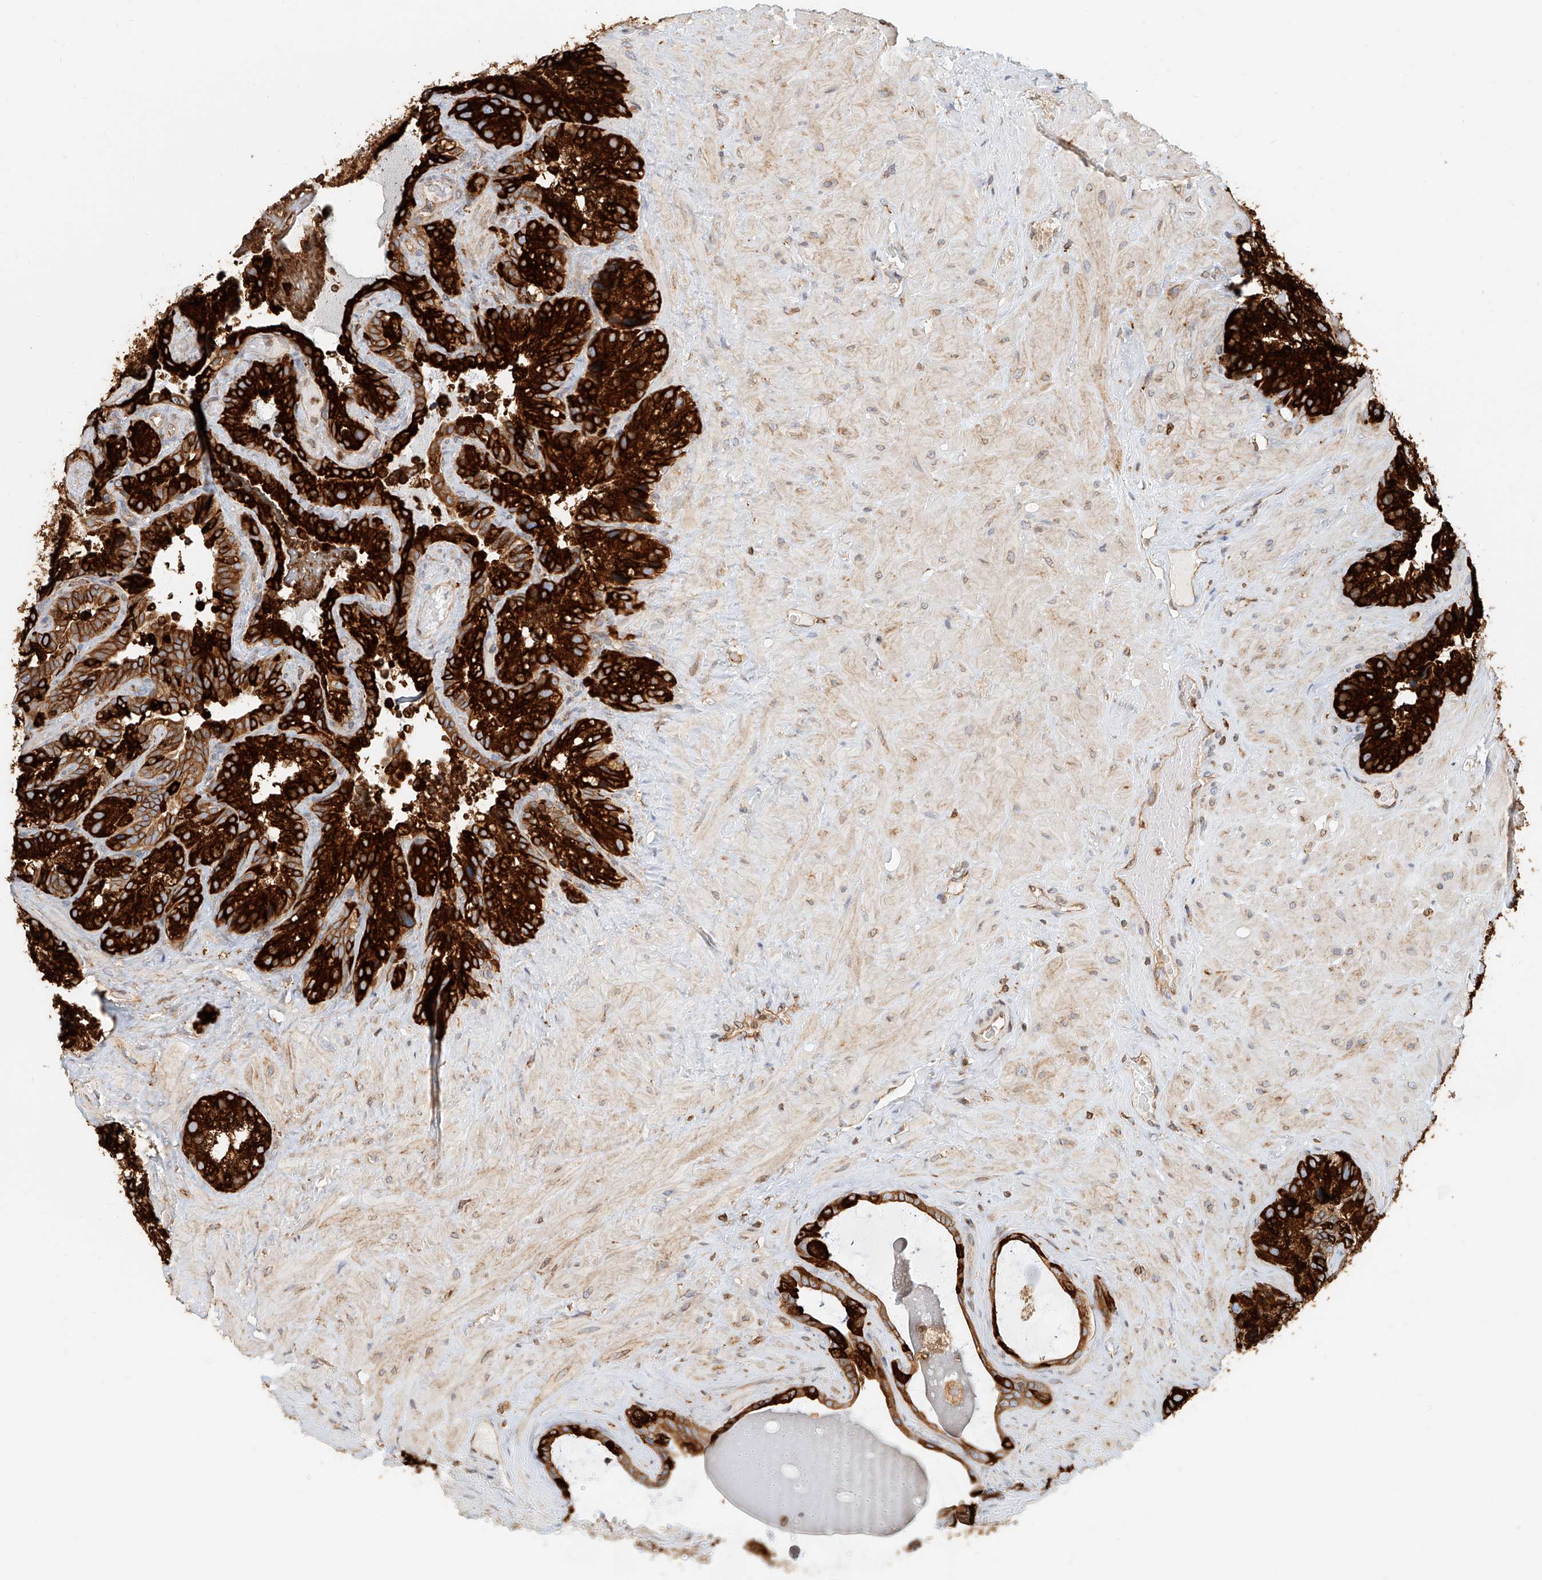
{"staining": {"intensity": "strong", "quantity": ">75%", "location": "cytoplasmic/membranous"}, "tissue": "seminal vesicle", "cell_type": "Glandular cells", "image_type": "normal", "snomed": [{"axis": "morphology", "description": "Normal tissue, NOS"}, {"axis": "topography", "description": "Prostate"}, {"axis": "topography", "description": "Seminal veicle"}], "caption": "This photomicrograph demonstrates immunohistochemistry staining of normal human seminal vesicle, with high strong cytoplasmic/membranous expression in approximately >75% of glandular cells.", "gene": "DHRS7", "patient": {"sex": "male", "age": 68}}